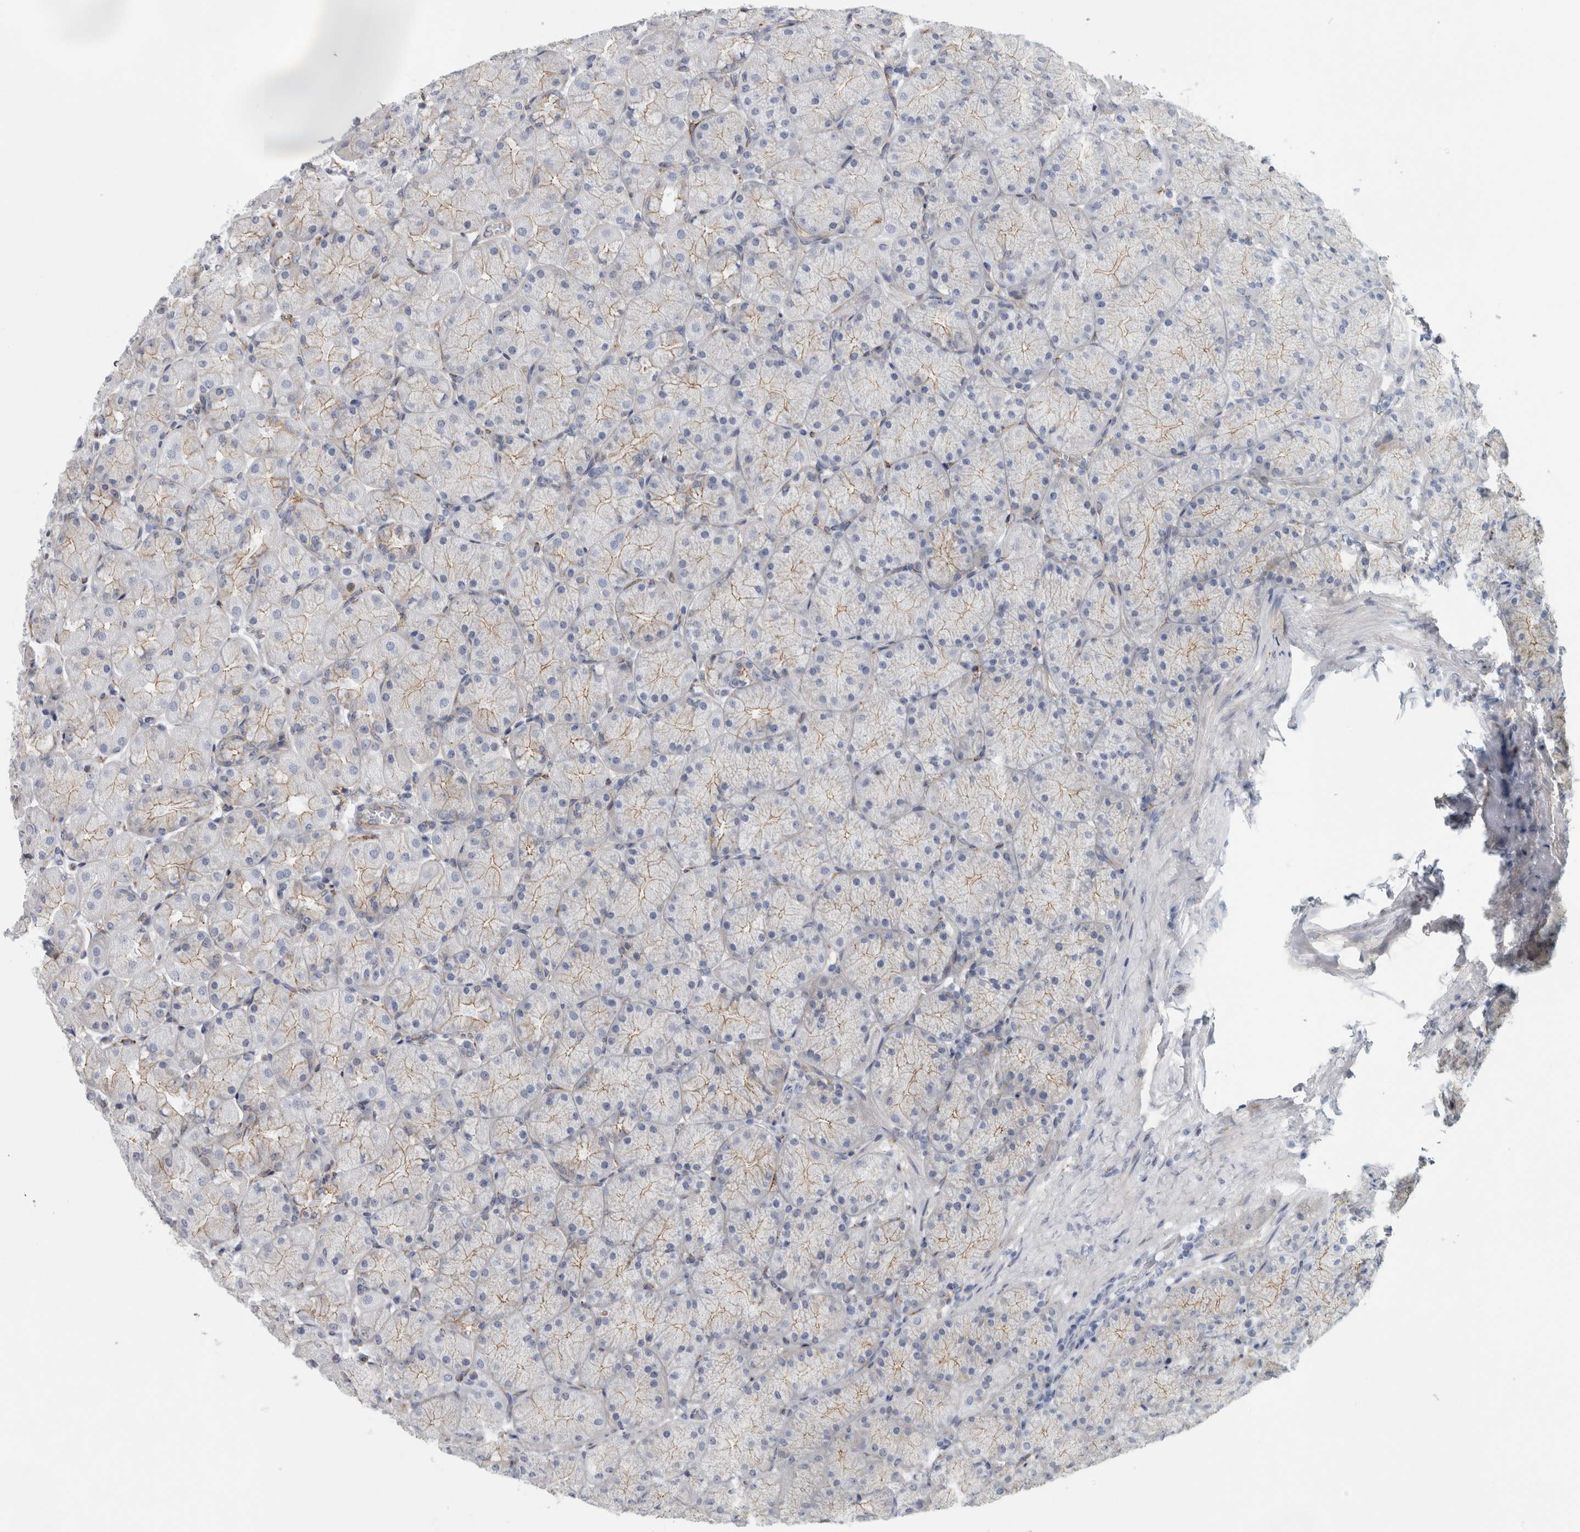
{"staining": {"intensity": "moderate", "quantity": "<25%", "location": "cytoplasmic/membranous"}, "tissue": "stomach", "cell_type": "Glandular cells", "image_type": "normal", "snomed": [{"axis": "morphology", "description": "Normal tissue, NOS"}, {"axis": "topography", "description": "Stomach, upper"}], "caption": "DAB immunohistochemical staining of unremarkable human stomach reveals moderate cytoplasmic/membranous protein staining in approximately <25% of glandular cells.", "gene": "B3GNT3", "patient": {"sex": "female", "age": 56}}